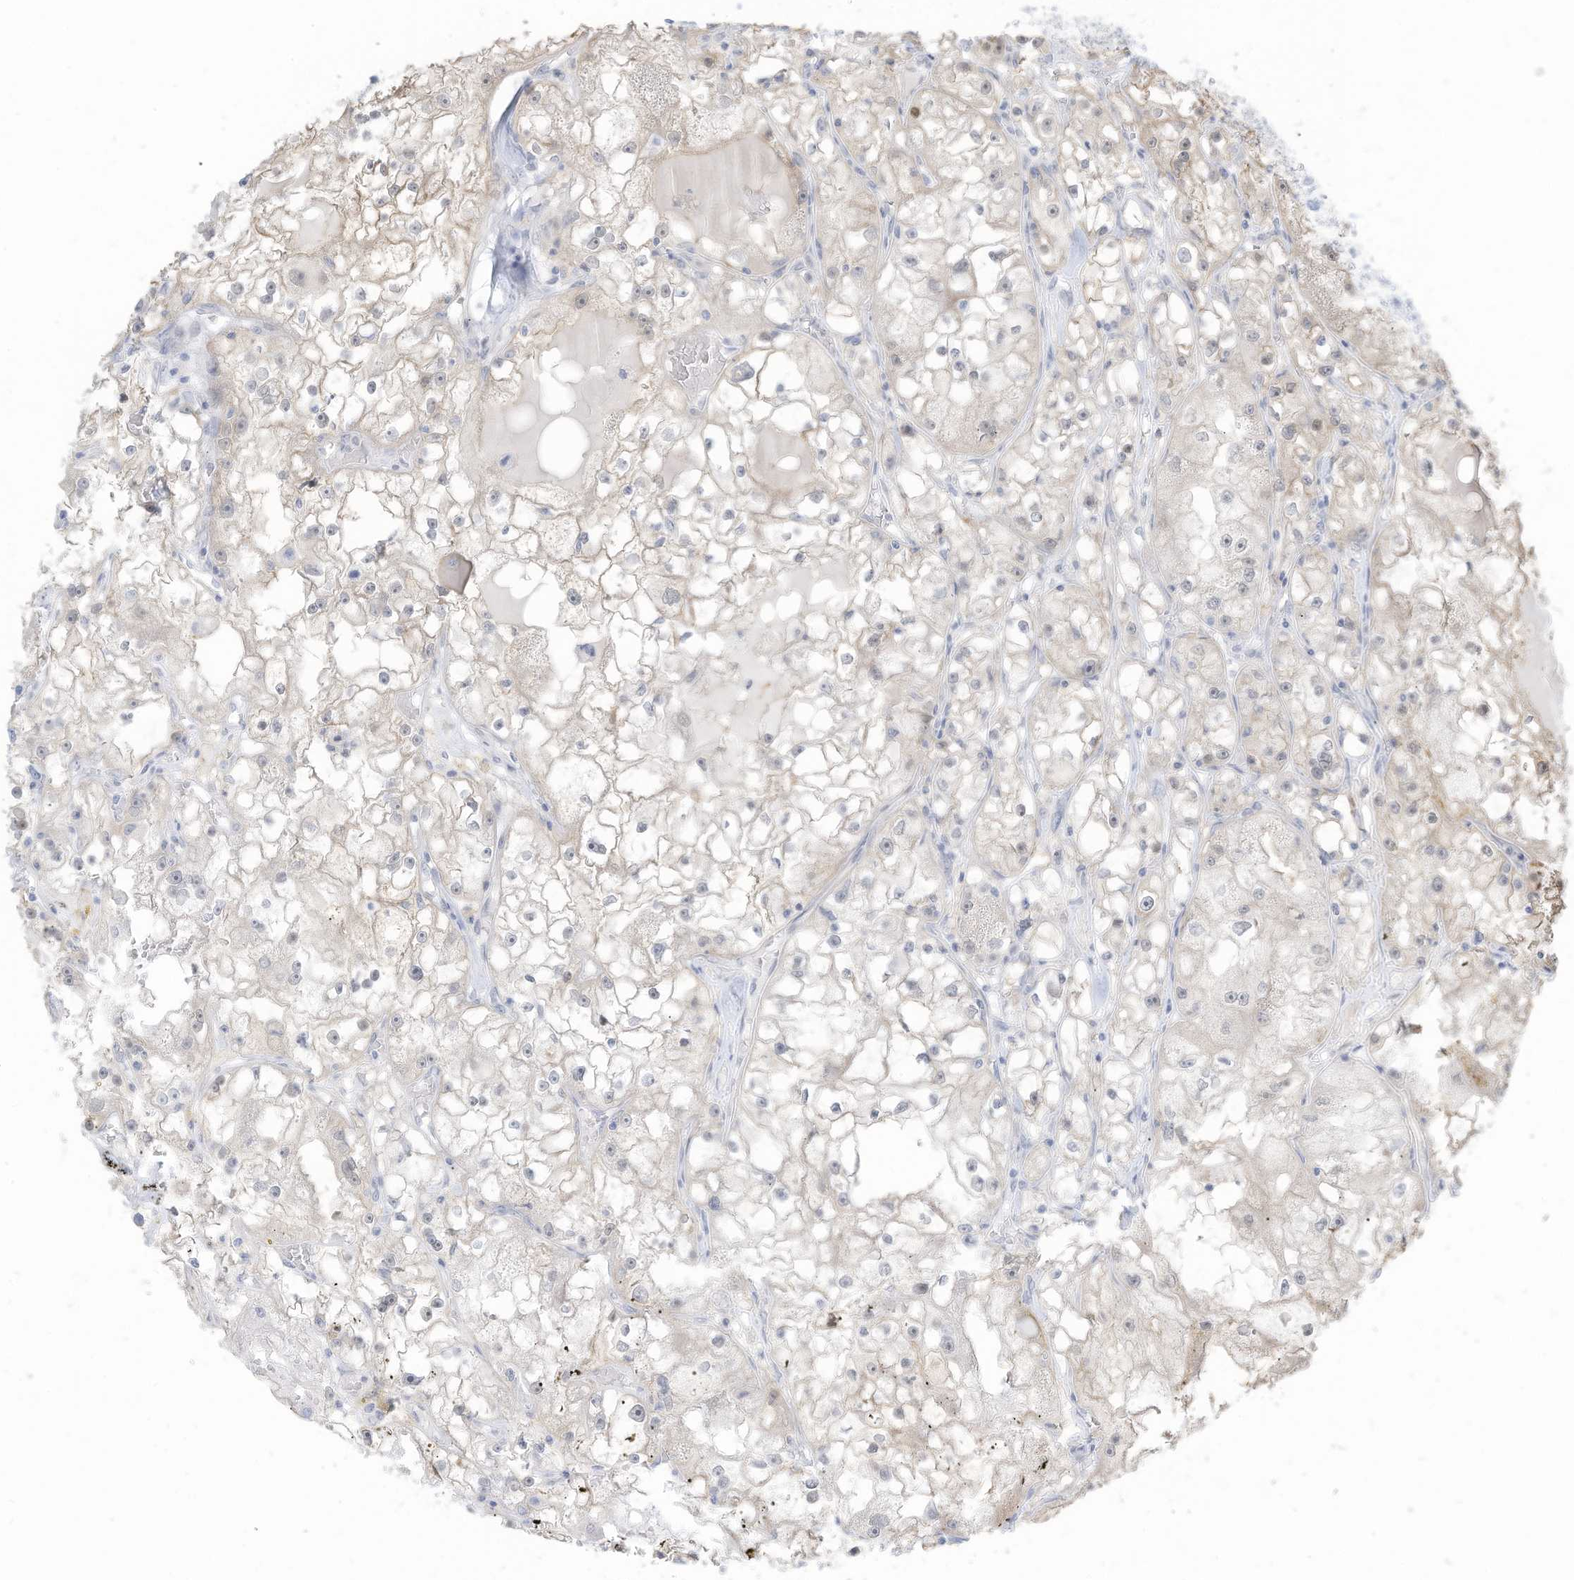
{"staining": {"intensity": "negative", "quantity": "none", "location": "none"}, "tissue": "renal cancer", "cell_type": "Tumor cells", "image_type": "cancer", "snomed": [{"axis": "morphology", "description": "Adenocarcinoma, NOS"}, {"axis": "topography", "description": "Kidney"}], "caption": "Tumor cells are negative for brown protein staining in adenocarcinoma (renal).", "gene": "ASPRV1", "patient": {"sex": "male", "age": 56}}